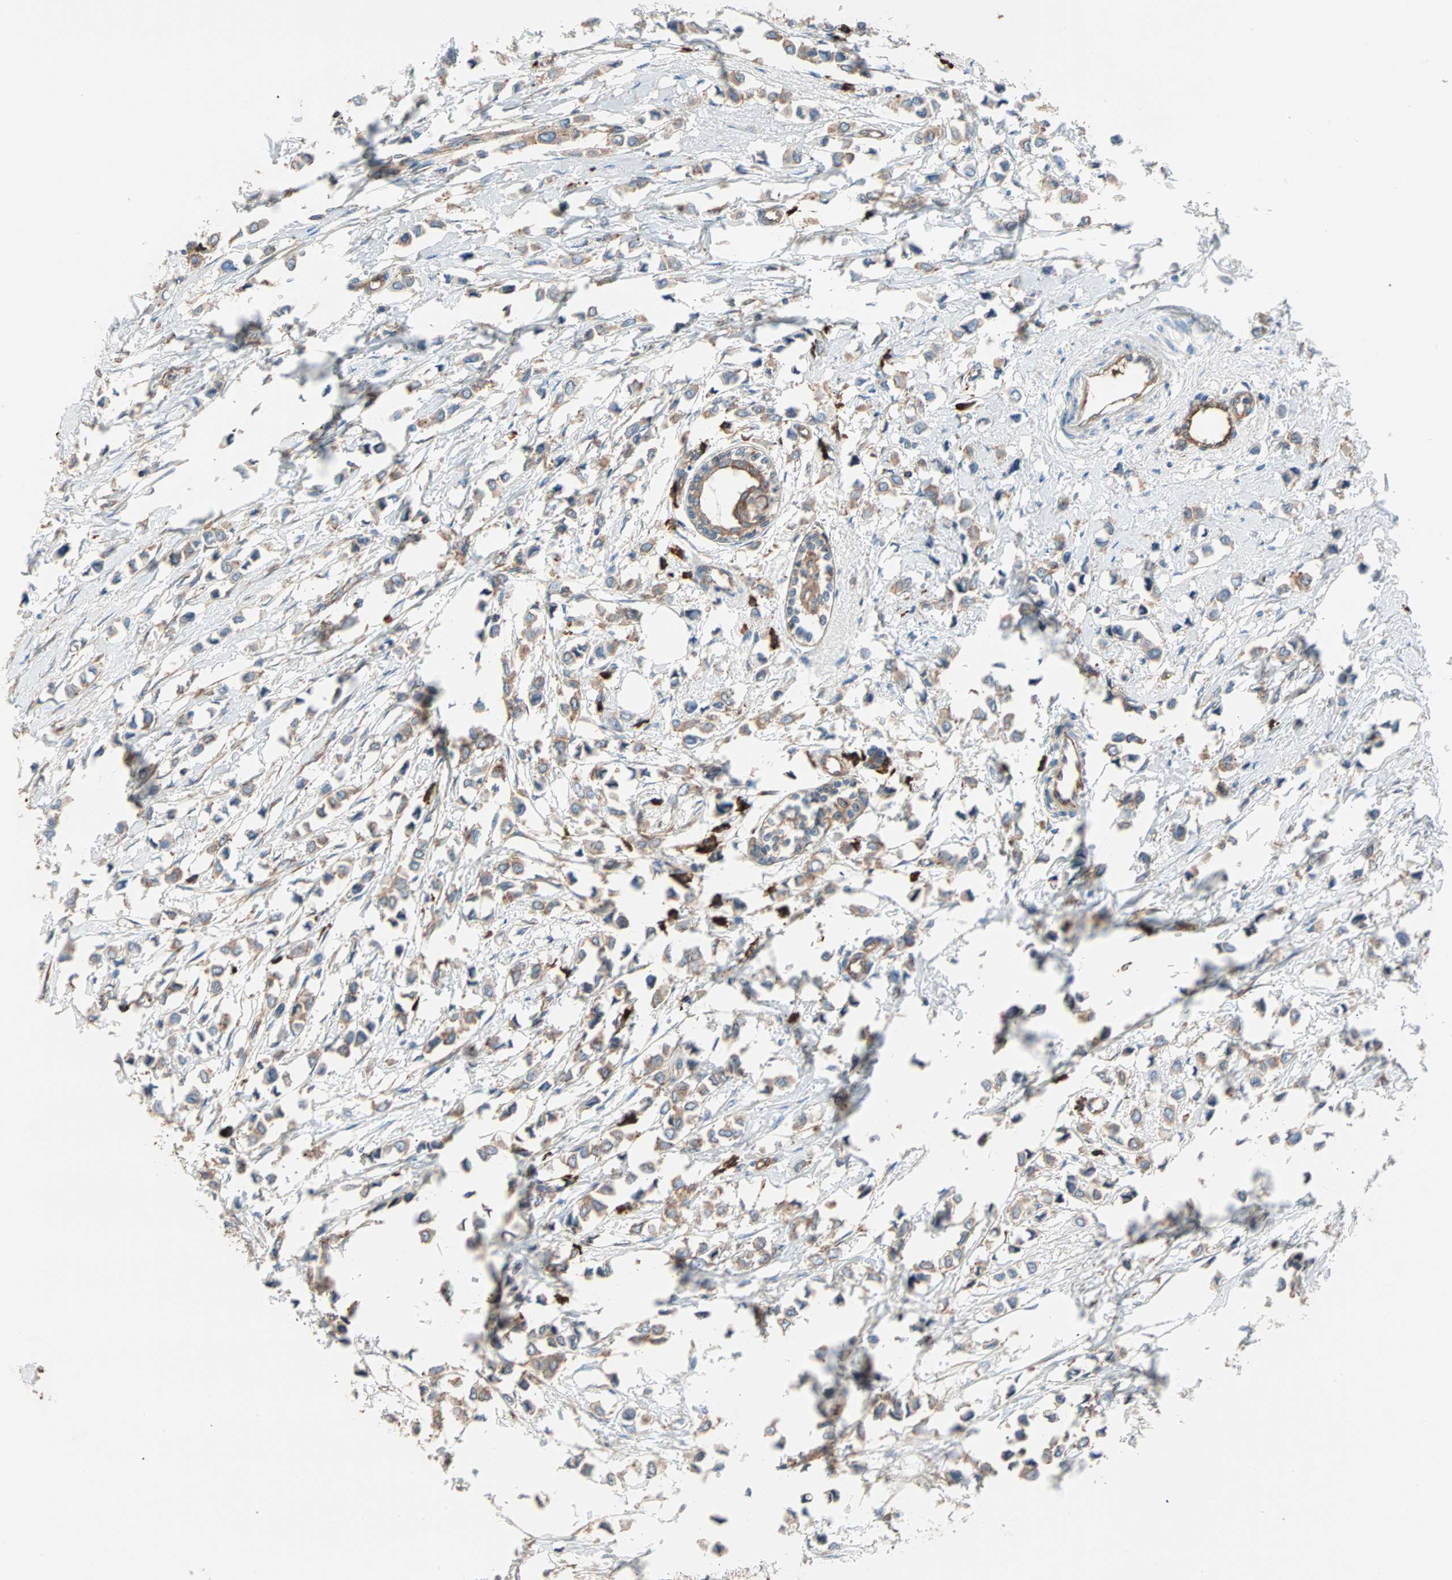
{"staining": {"intensity": "moderate", "quantity": ">75%", "location": "cytoplasmic/membranous"}, "tissue": "breast cancer", "cell_type": "Tumor cells", "image_type": "cancer", "snomed": [{"axis": "morphology", "description": "Lobular carcinoma"}, {"axis": "topography", "description": "Breast"}], "caption": "High-power microscopy captured an IHC micrograph of breast cancer (lobular carcinoma), revealing moderate cytoplasmic/membranous staining in about >75% of tumor cells.", "gene": "EEF2", "patient": {"sex": "female", "age": 51}}